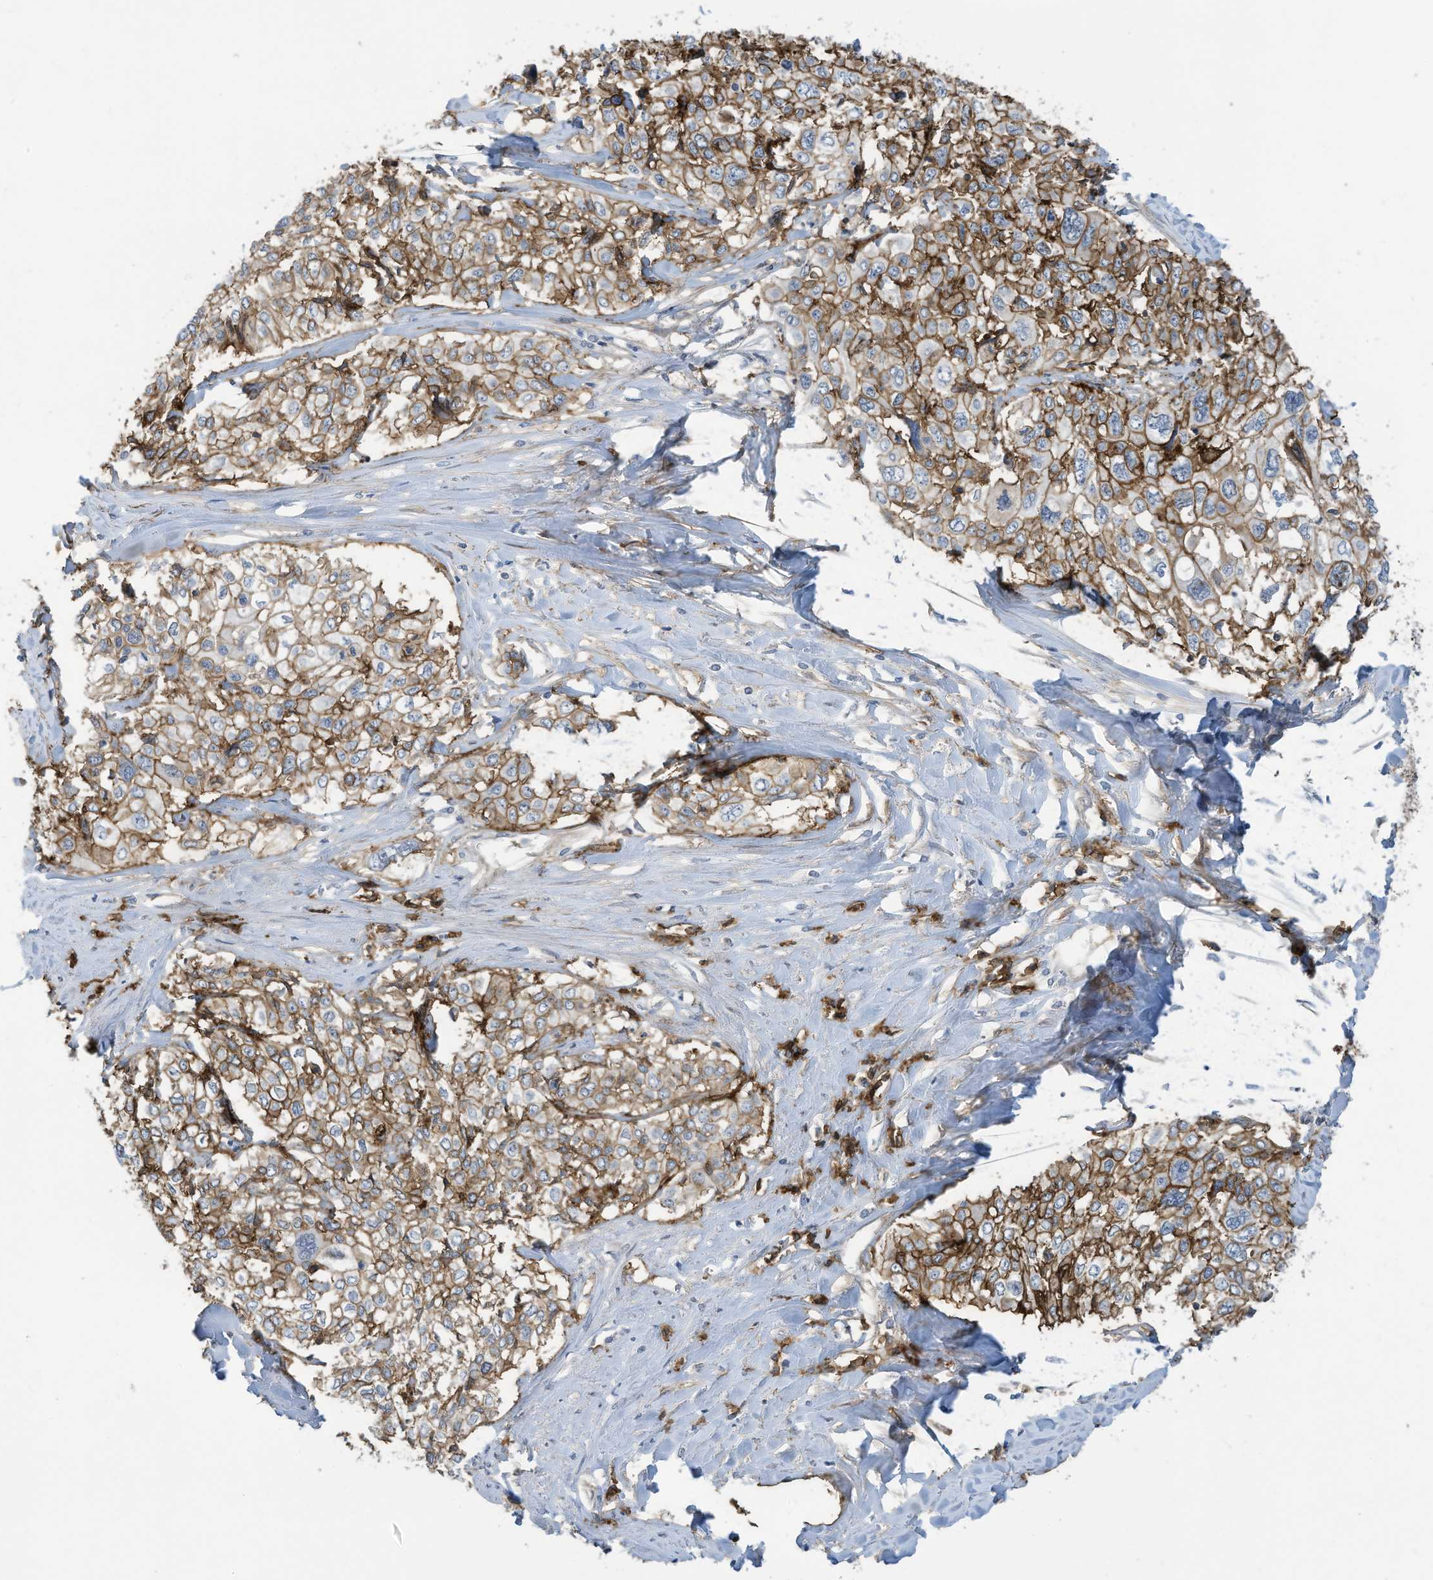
{"staining": {"intensity": "strong", "quantity": ">75%", "location": "cytoplasmic/membranous"}, "tissue": "cervical cancer", "cell_type": "Tumor cells", "image_type": "cancer", "snomed": [{"axis": "morphology", "description": "Squamous cell carcinoma, NOS"}, {"axis": "topography", "description": "Cervix"}], "caption": "A micrograph of human squamous cell carcinoma (cervical) stained for a protein exhibits strong cytoplasmic/membranous brown staining in tumor cells.", "gene": "SLC1A5", "patient": {"sex": "female", "age": 31}}